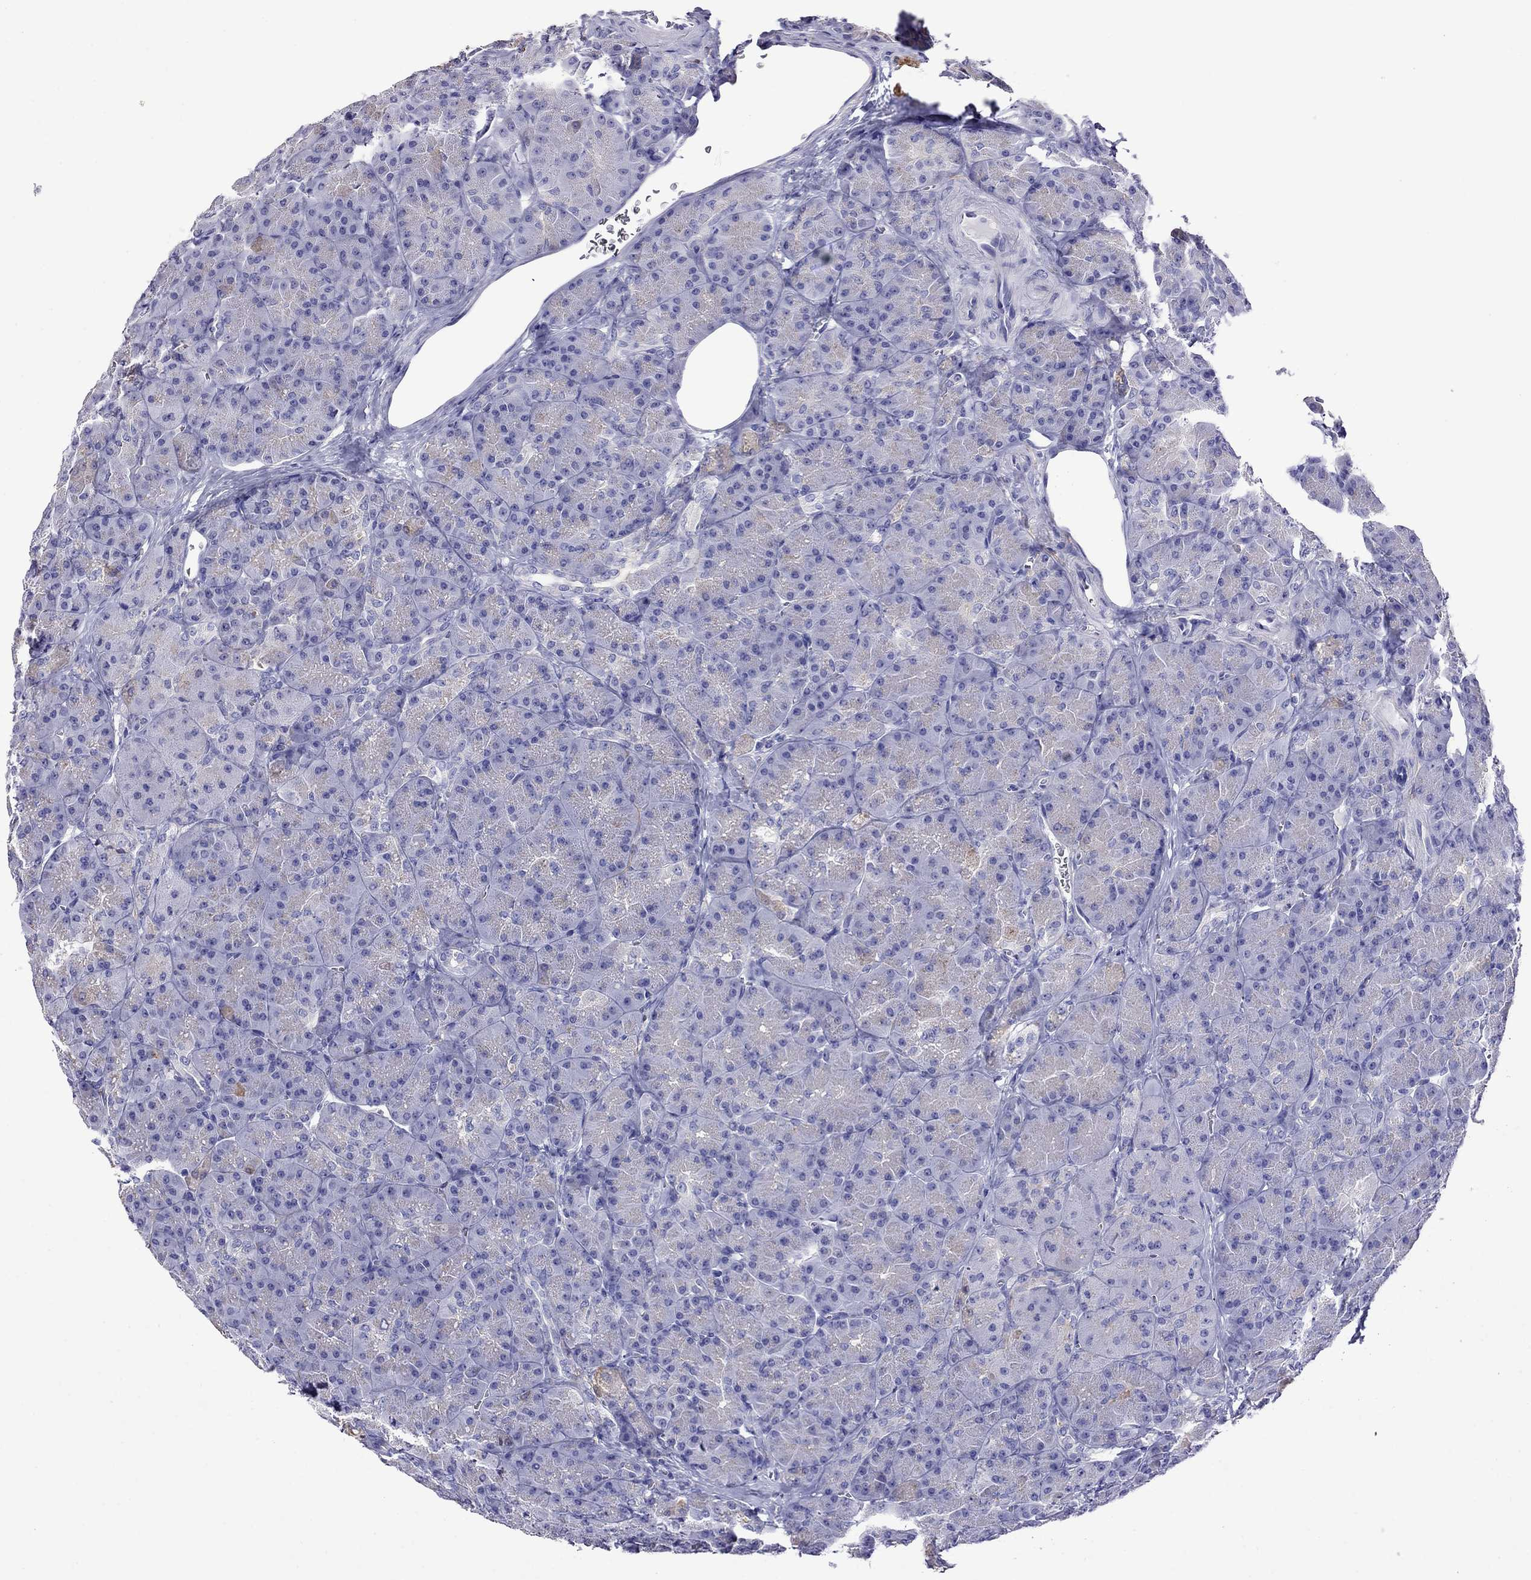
{"staining": {"intensity": "negative", "quantity": "none", "location": "none"}, "tissue": "pancreas", "cell_type": "Exocrine glandular cells", "image_type": "normal", "snomed": [{"axis": "morphology", "description": "Normal tissue, NOS"}, {"axis": "topography", "description": "Pancreas"}], "caption": "Benign pancreas was stained to show a protein in brown. There is no significant positivity in exocrine glandular cells. (DAB immunohistochemistry (IHC) with hematoxylin counter stain).", "gene": "MPZ", "patient": {"sex": "male", "age": 57}}